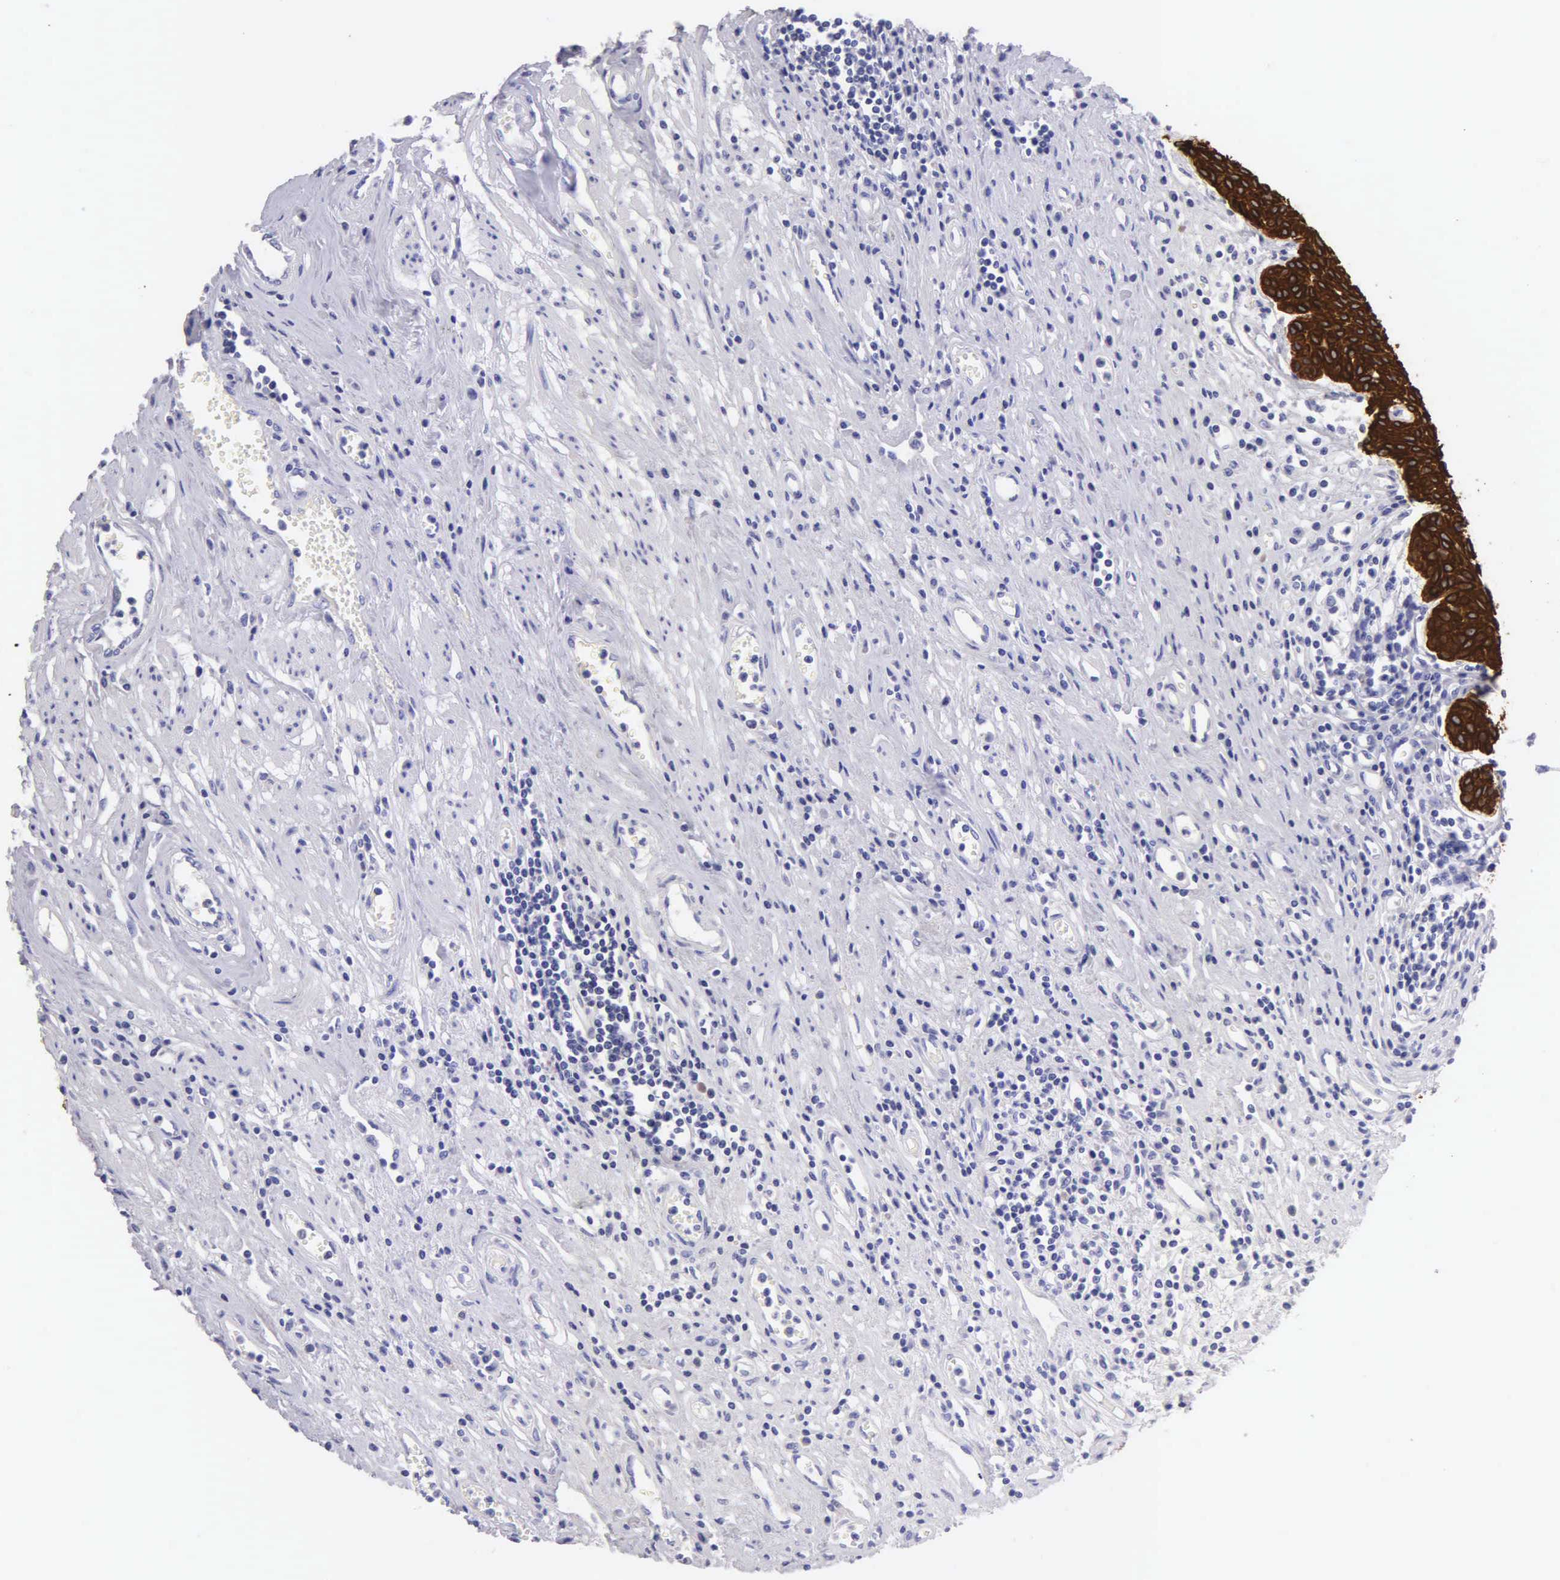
{"staining": {"intensity": "strong", "quantity": ">75%", "location": "cytoplasmic/membranous"}, "tissue": "urinary bladder", "cell_type": "Urothelial cells", "image_type": "normal", "snomed": [{"axis": "morphology", "description": "Normal tissue, NOS"}, {"axis": "topography", "description": "Urinary bladder"}], "caption": "Human urinary bladder stained with a protein marker demonstrates strong staining in urothelial cells.", "gene": "KRT17", "patient": {"sex": "female", "age": 39}}